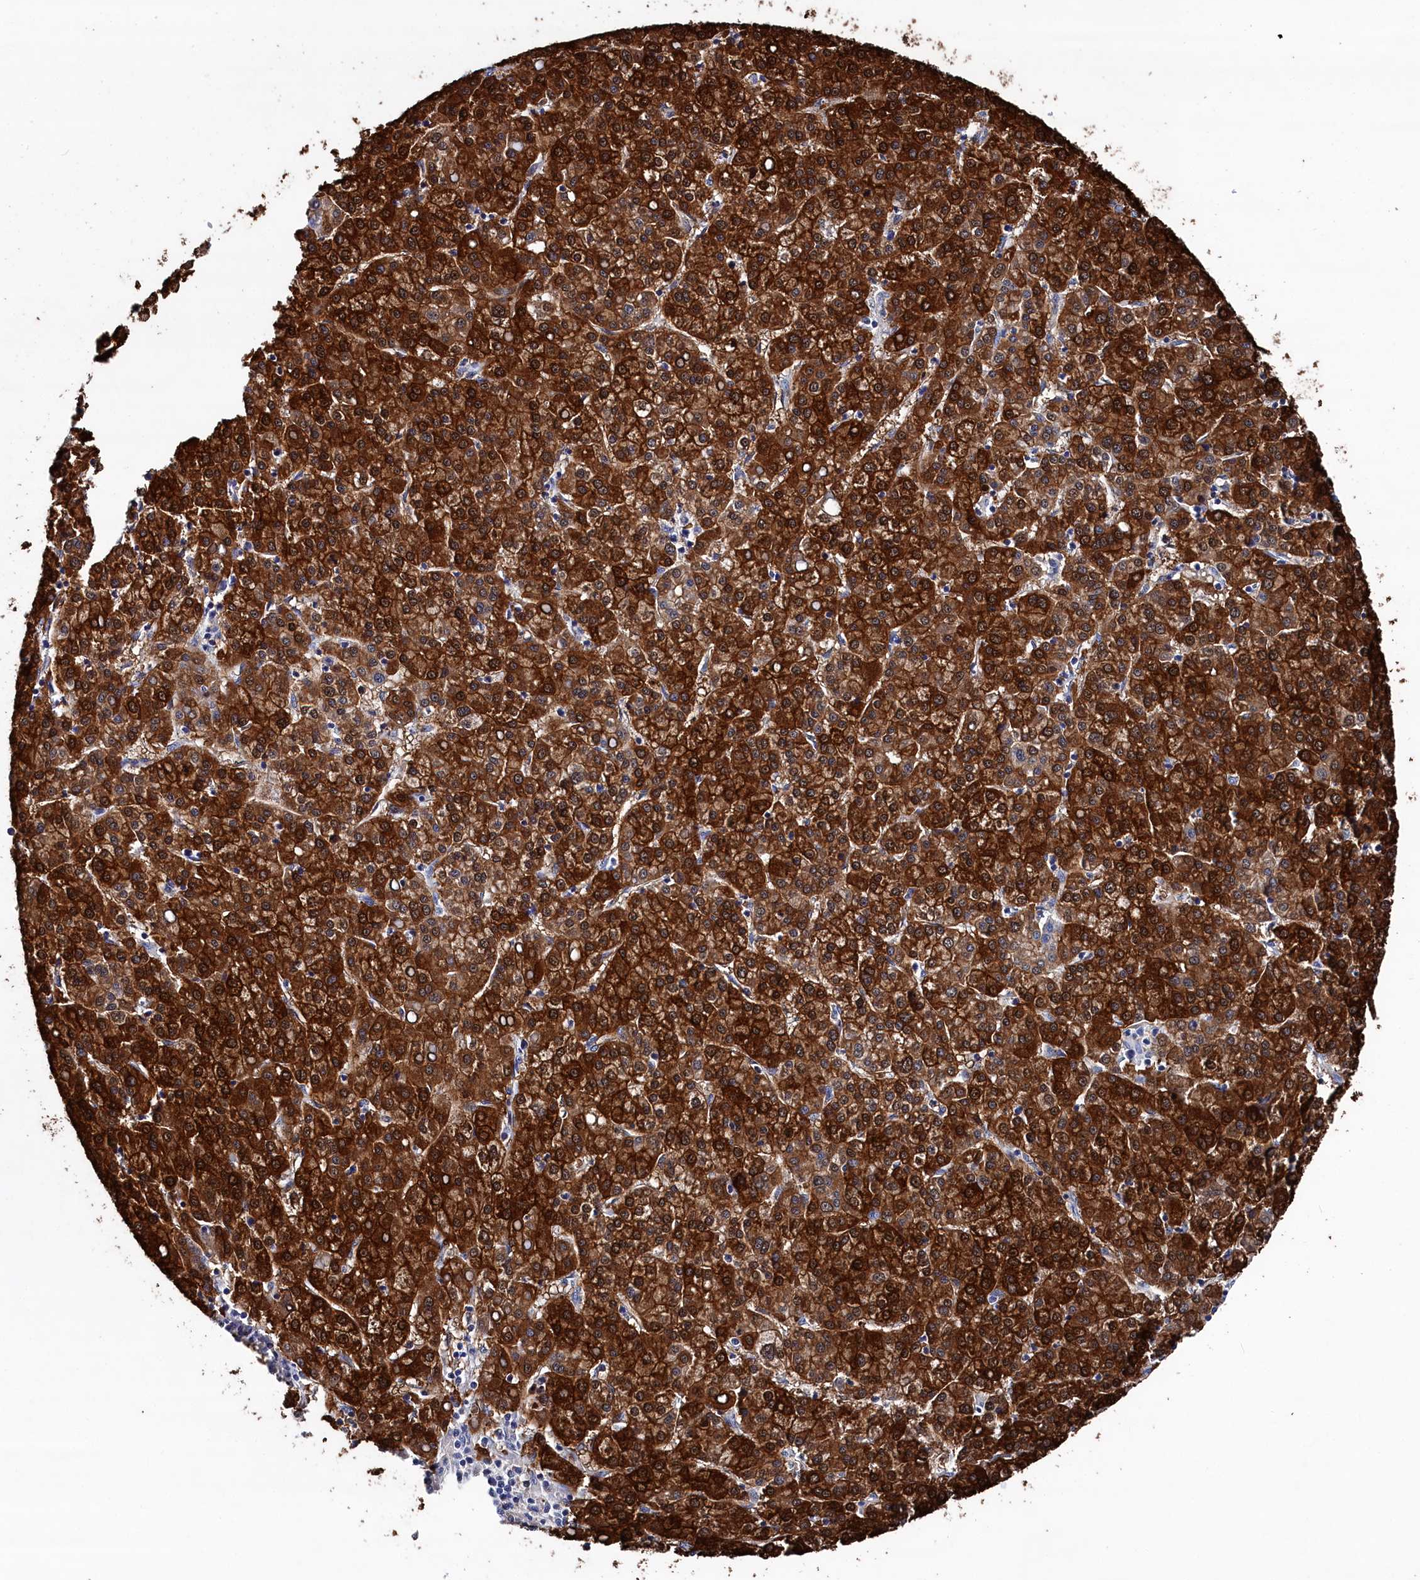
{"staining": {"intensity": "strong", "quantity": ">75%", "location": "cytoplasmic/membranous"}, "tissue": "liver cancer", "cell_type": "Tumor cells", "image_type": "cancer", "snomed": [{"axis": "morphology", "description": "Carcinoma, Hepatocellular, NOS"}, {"axis": "topography", "description": "Liver"}], "caption": "The immunohistochemical stain highlights strong cytoplasmic/membranous positivity in tumor cells of liver hepatocellular carcinoma tissue.", "gene": "BHMT", "patient": {"sex": "female", "age": 58}}